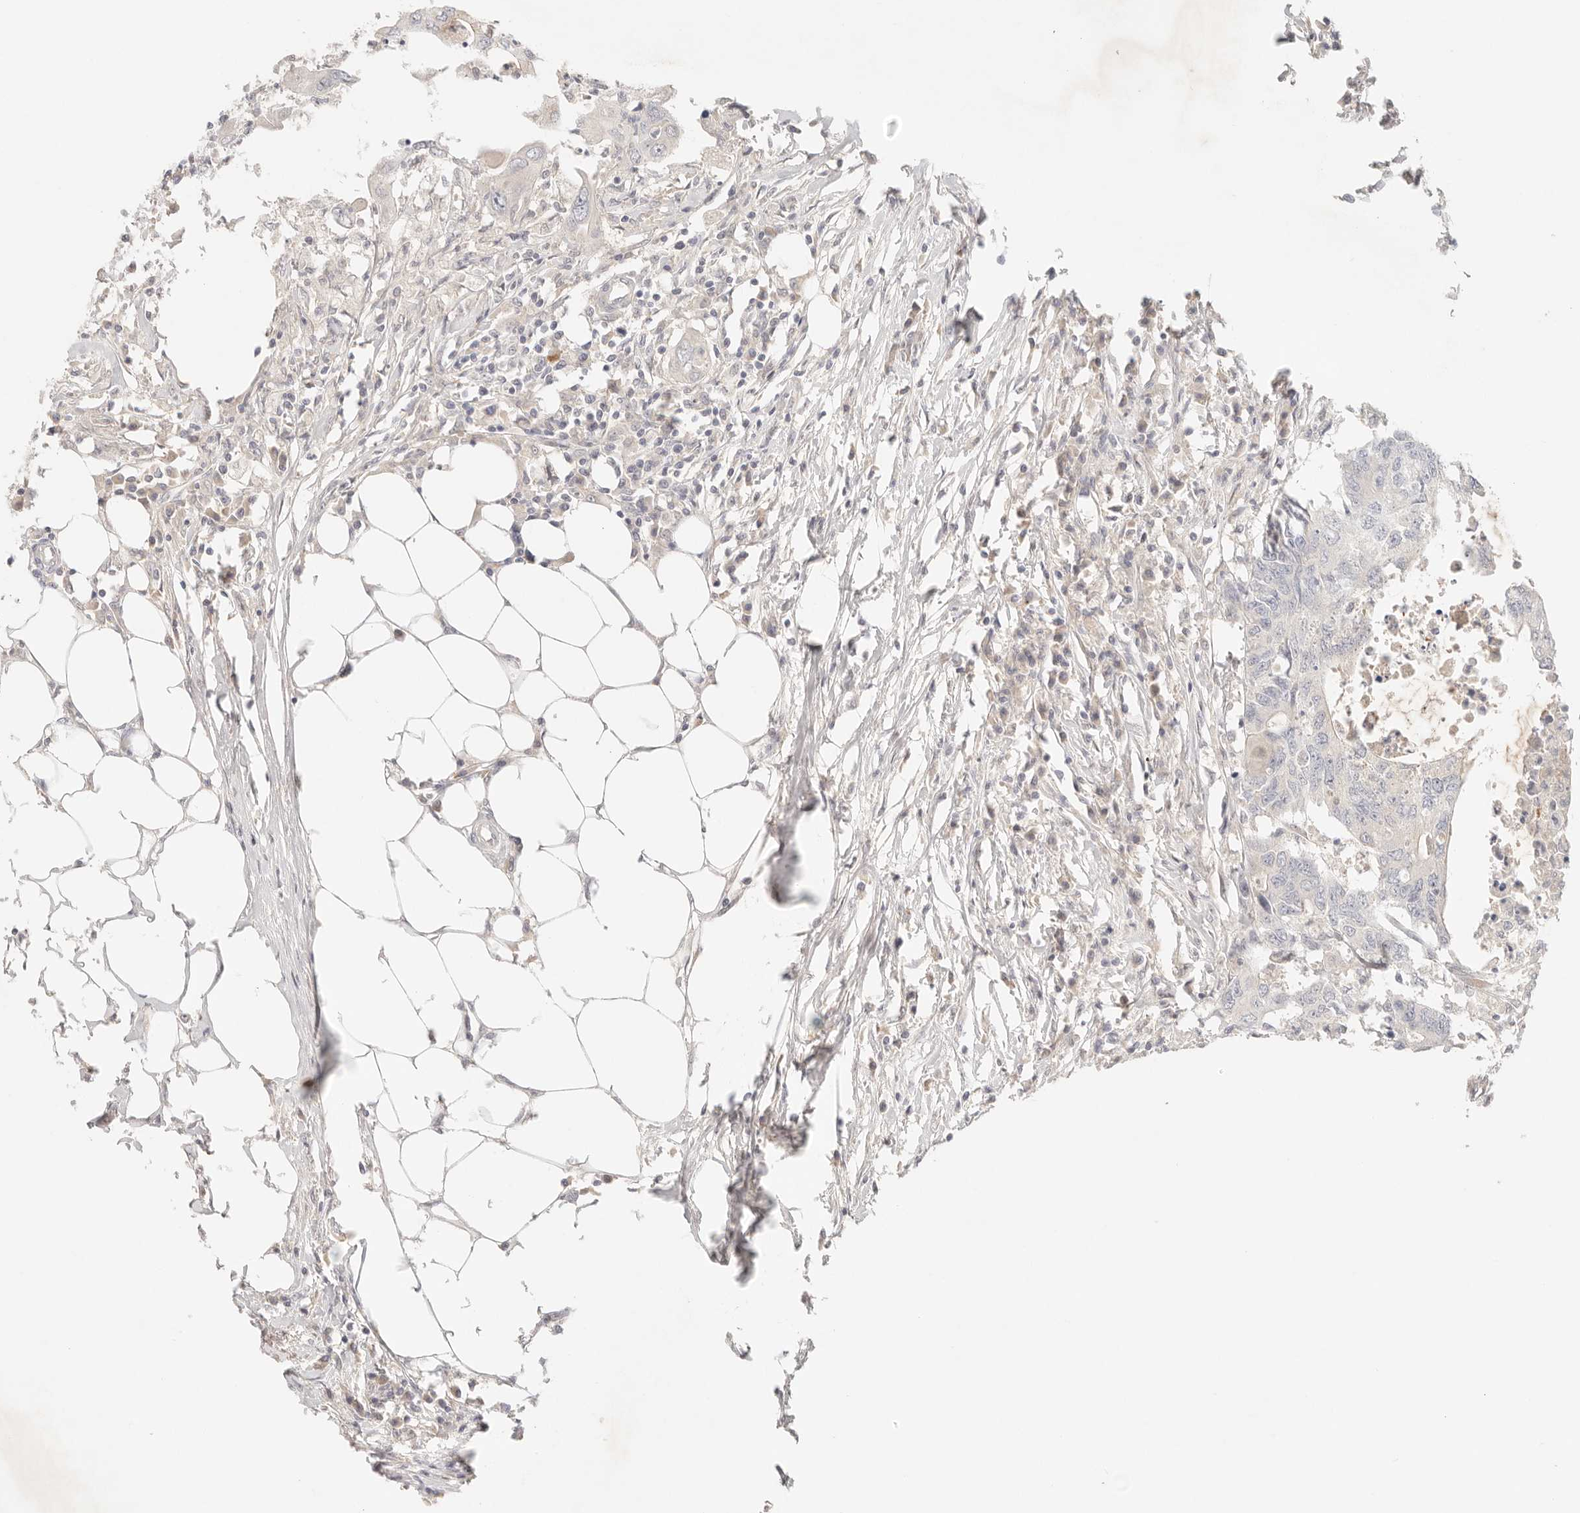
{"staining": {"intensity": "negative", "quantity": "none", "location": "none"}, "tissue": "colorectal cancer", "cell_type": "Tumor cells", "image_type": "cancer", "snomed": [{"axis": "morphology", "description": "Adenocarcinoma, NOS"}, {"axis": "topography", "description": "Colon"}], "caption": "Micrograph shows no protein positivity in tumor cells of colorectal cancer tissue.", "gene": "SPHK1", "patient": {"sex": "male", "age": 71}}